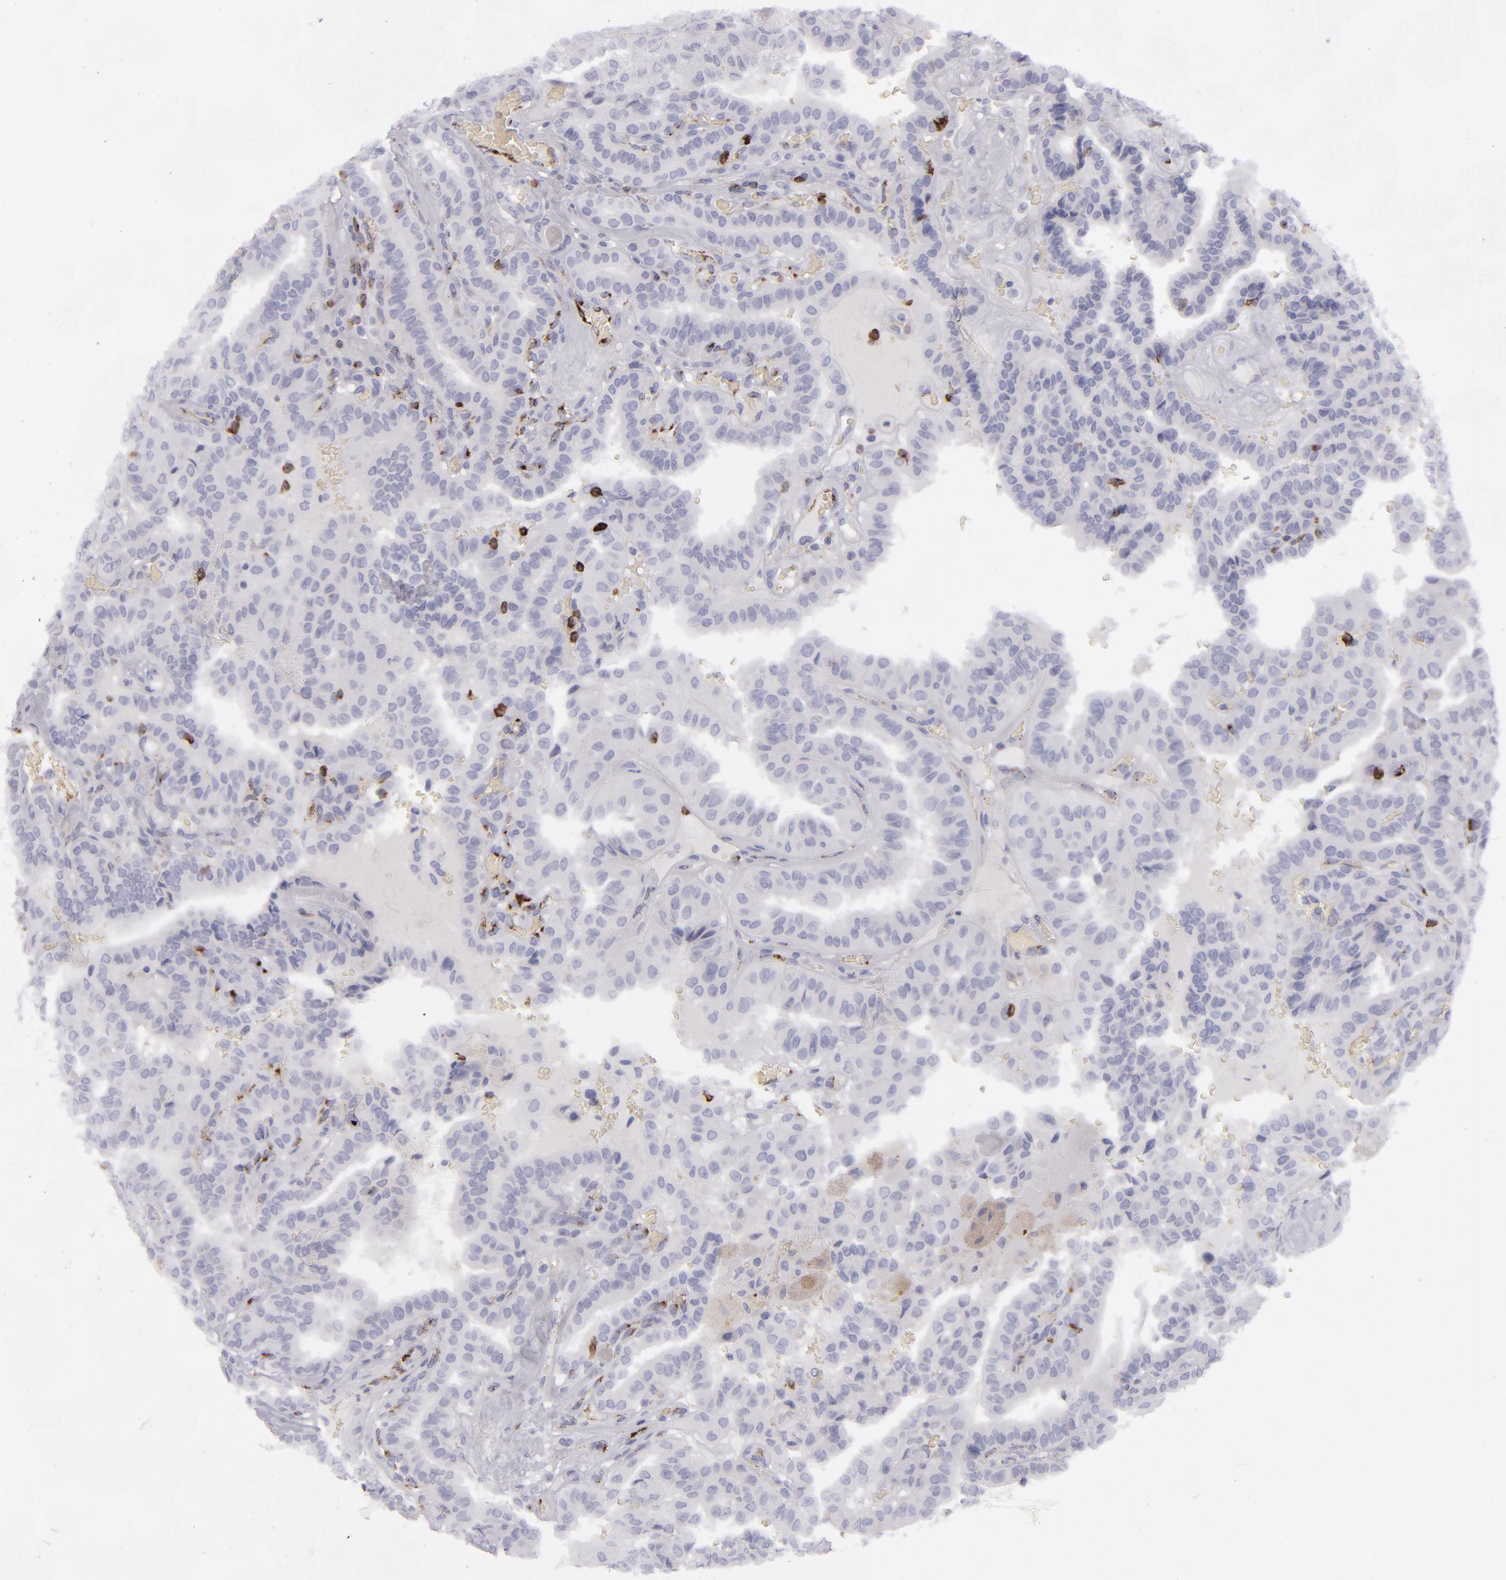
{"staining": {"intensity": "negative", "quantity": "none", "location": "none"}, "tissue": "thyroid cancer", "cell_type": "Tumor cells", "image_type": "cancer", "snomed": [{"axis": "morphology", "description": "Papillary adenocarcinoma, NOS"}, {"axis": "topography", "description": "Thyroid gland"}], "caption": "There is no significant expression in tumor cells of thyroid cancer (papillary adenocarcinoma).", "gene": "CD27", "patient": {"sex": "male", "age": 87}}